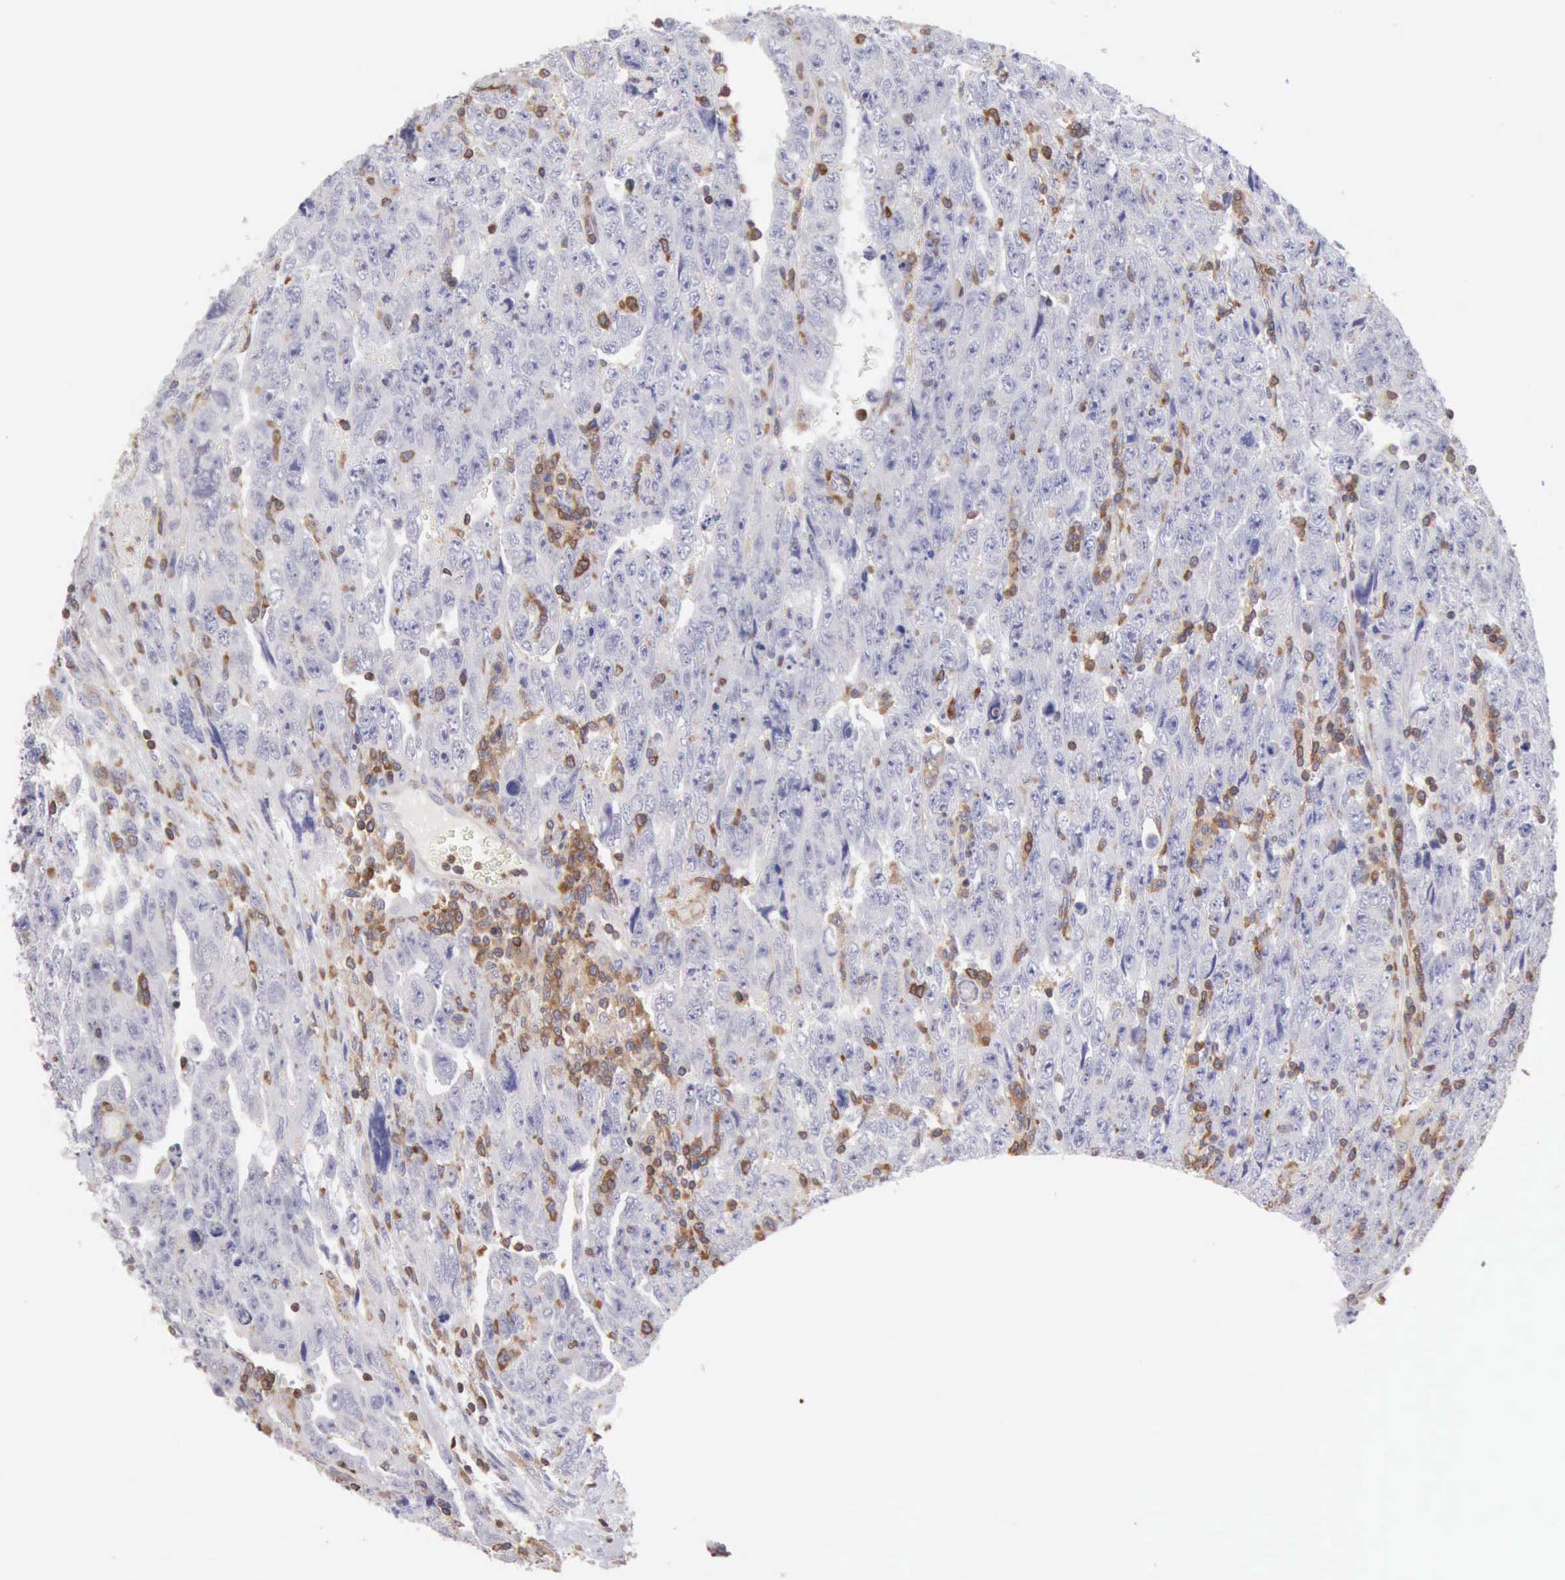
{"staining": {"intensity": "negative", "quantity": "none", "location": "none"}, "tissue": "testis cancer", "cell_type": "Tumor cells", "image_type": "cancer", "snomed": [{"axis": "morphology", "description": "Carcinoma, Embryonal, NOS"}, {"axis": "topography", "description": "Testis"}], "caption": "High magnification brightfield microscopy of testis cancer stained with DAB (brown) and counterstained with hematoxylin (blue): tumor cells show no significant expression.", "gene": "SASH3", "patient": {"sex": "male", "age": 28}}